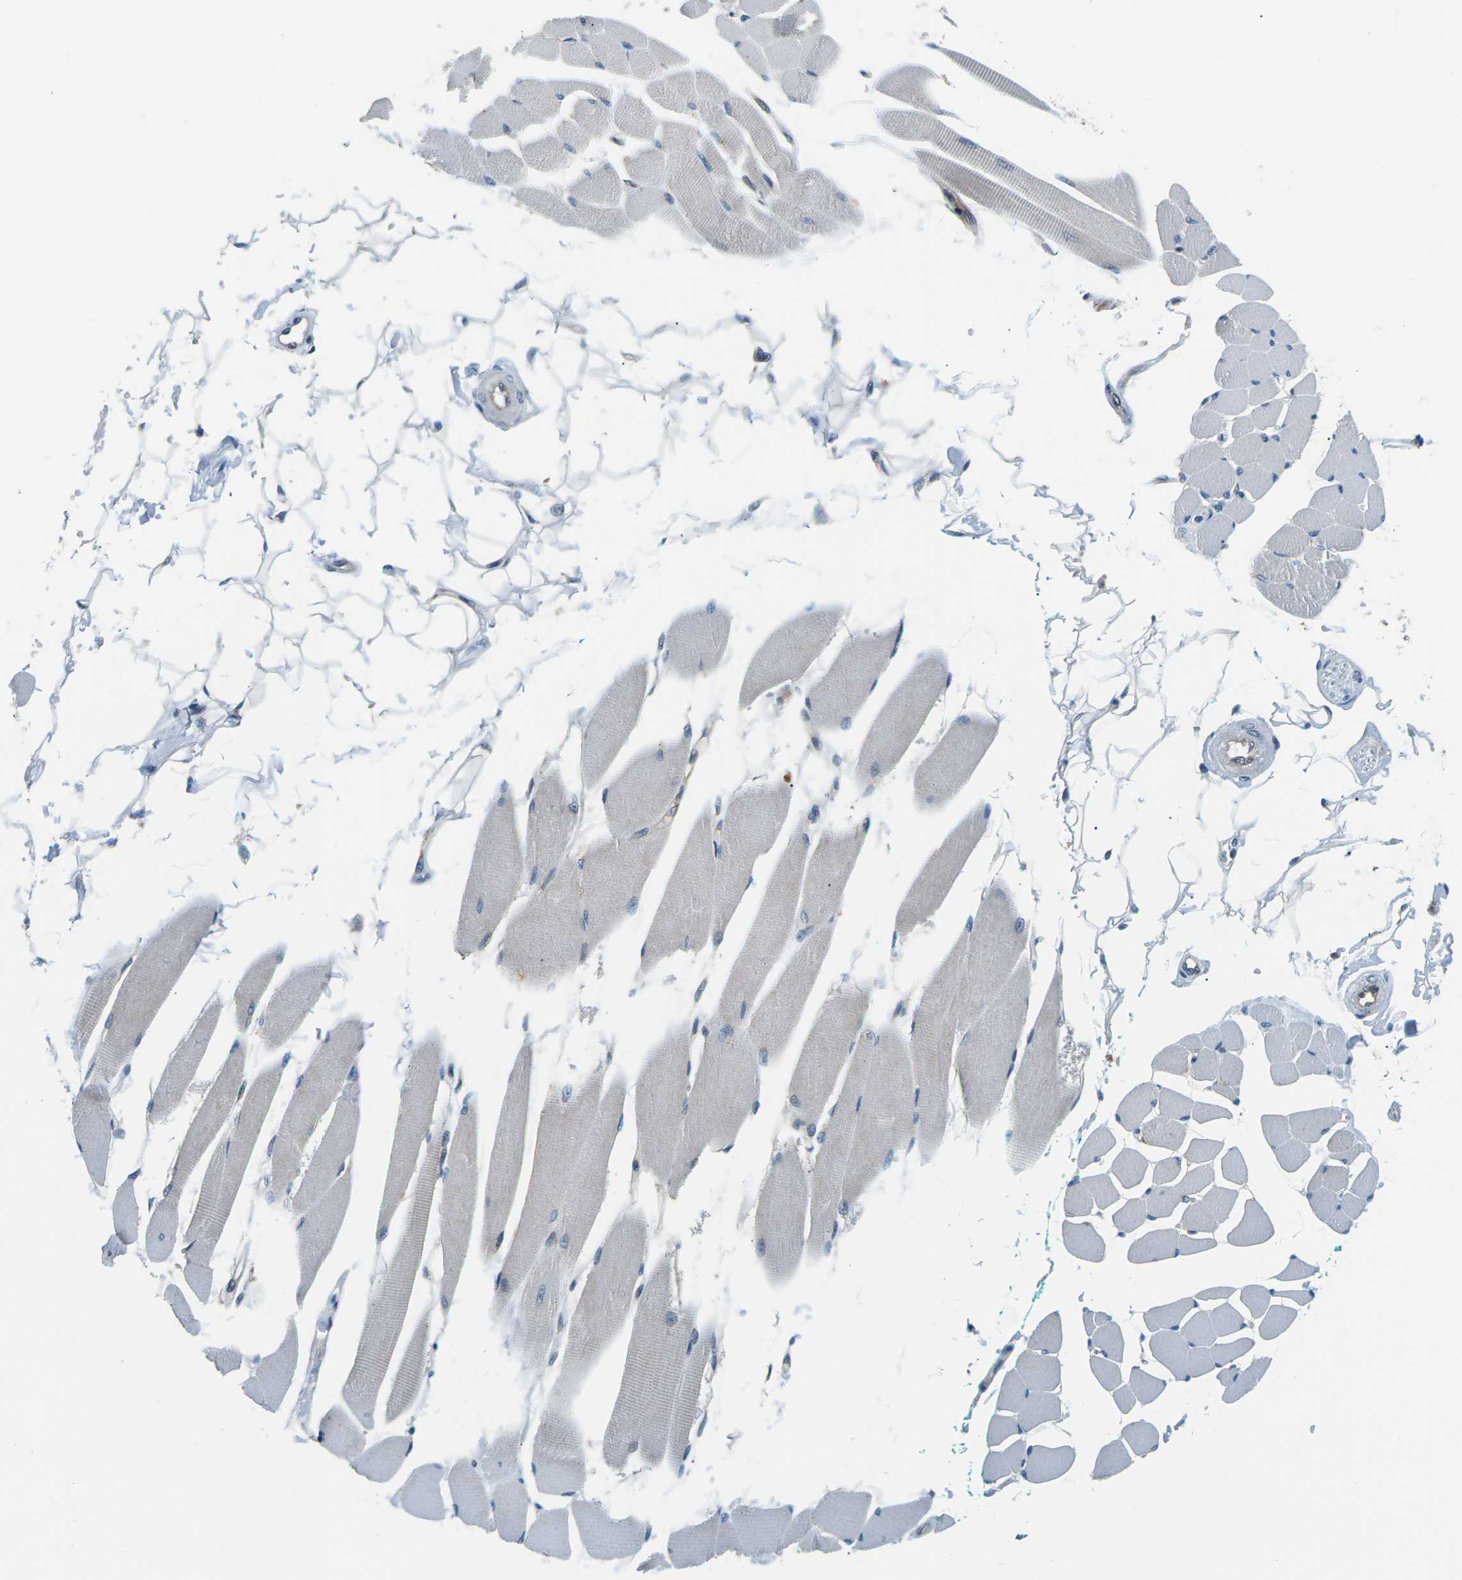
{"staining": {"intensity": "negative", "quantity": "none", "location": "none"}, "tissue": "skeletal muscle", "cell_type": "Myocytes", "image_type": "normal", "snomed": [{"axis": "morphology", "description": "Normal tissue, NOS"}, {"axis": "topography", "description": "Skeletal muscle"}, {"axis": "topography", "description": "Oral tissue"}, {"axis": "topography", "description": "Peripheral nerve tissue"}], "caption": "Normal skeletal muscle was stained to show a protein in brown. There is no significant positivity in myocytes.", "gene": "SLC13A3", "patient": {"sex": "female", "age": 84}}